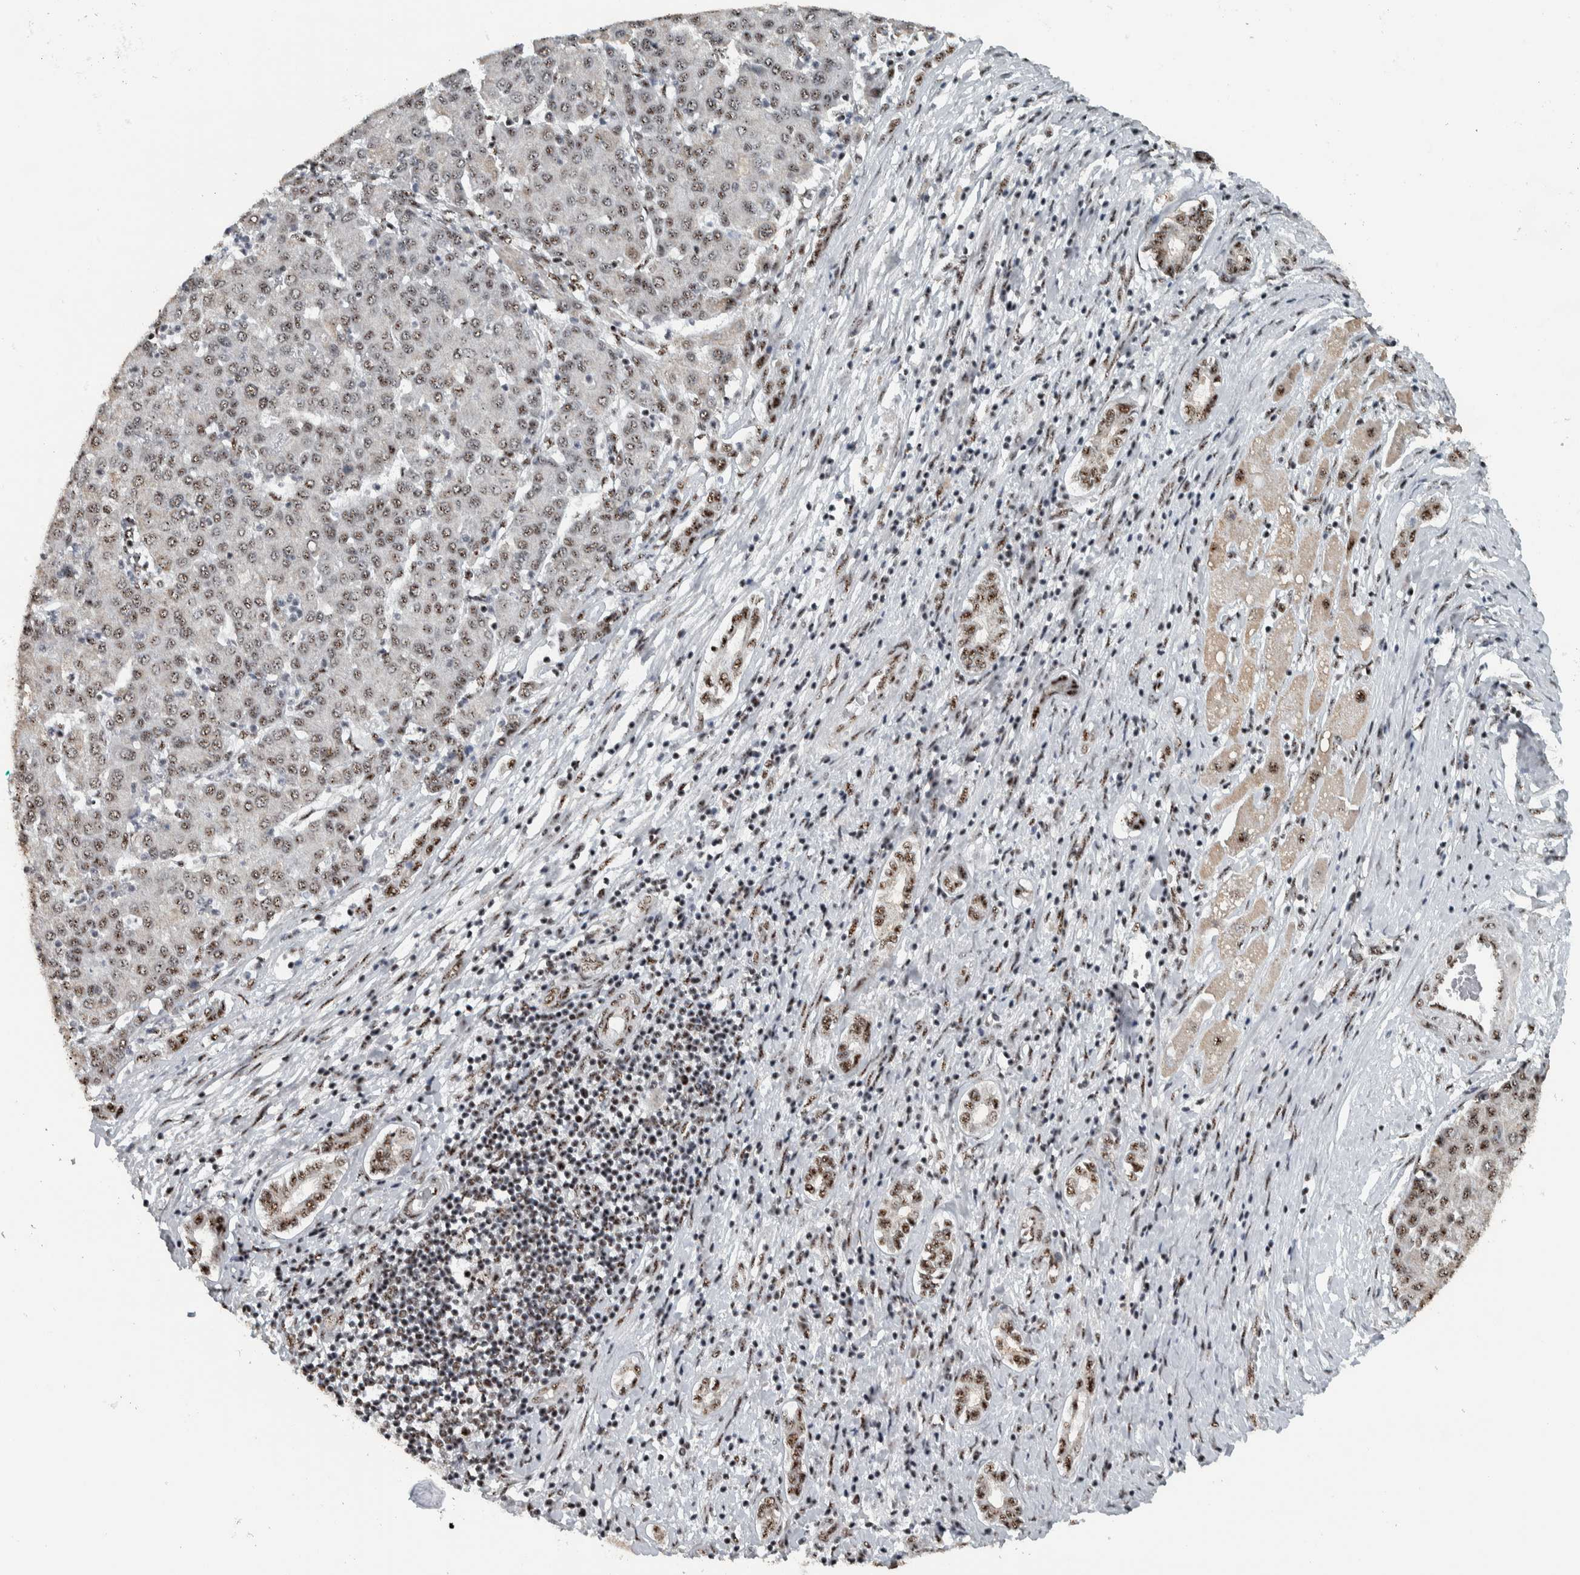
{"staining": {"intensity": "weak", "quantity": ">75%", "location": "nuclear"}, "tissue": "liver cancer", "cell_type": "Tumor cells", "image_type": "cancer", "snomed": [{"axis": "morphology", "description": "Carcinoma, Hepatocellular, NOS"}, {"axis": "topography", "description": "Liver"}], "caption": "Protein expression by immunohistochemistry demonstrates weak nuclear expression in approximately >75% of tumor cells in hepatocellular carcinoma (liver).", "gene": "SON", "patient": {"sex": "male", "age": 65}}